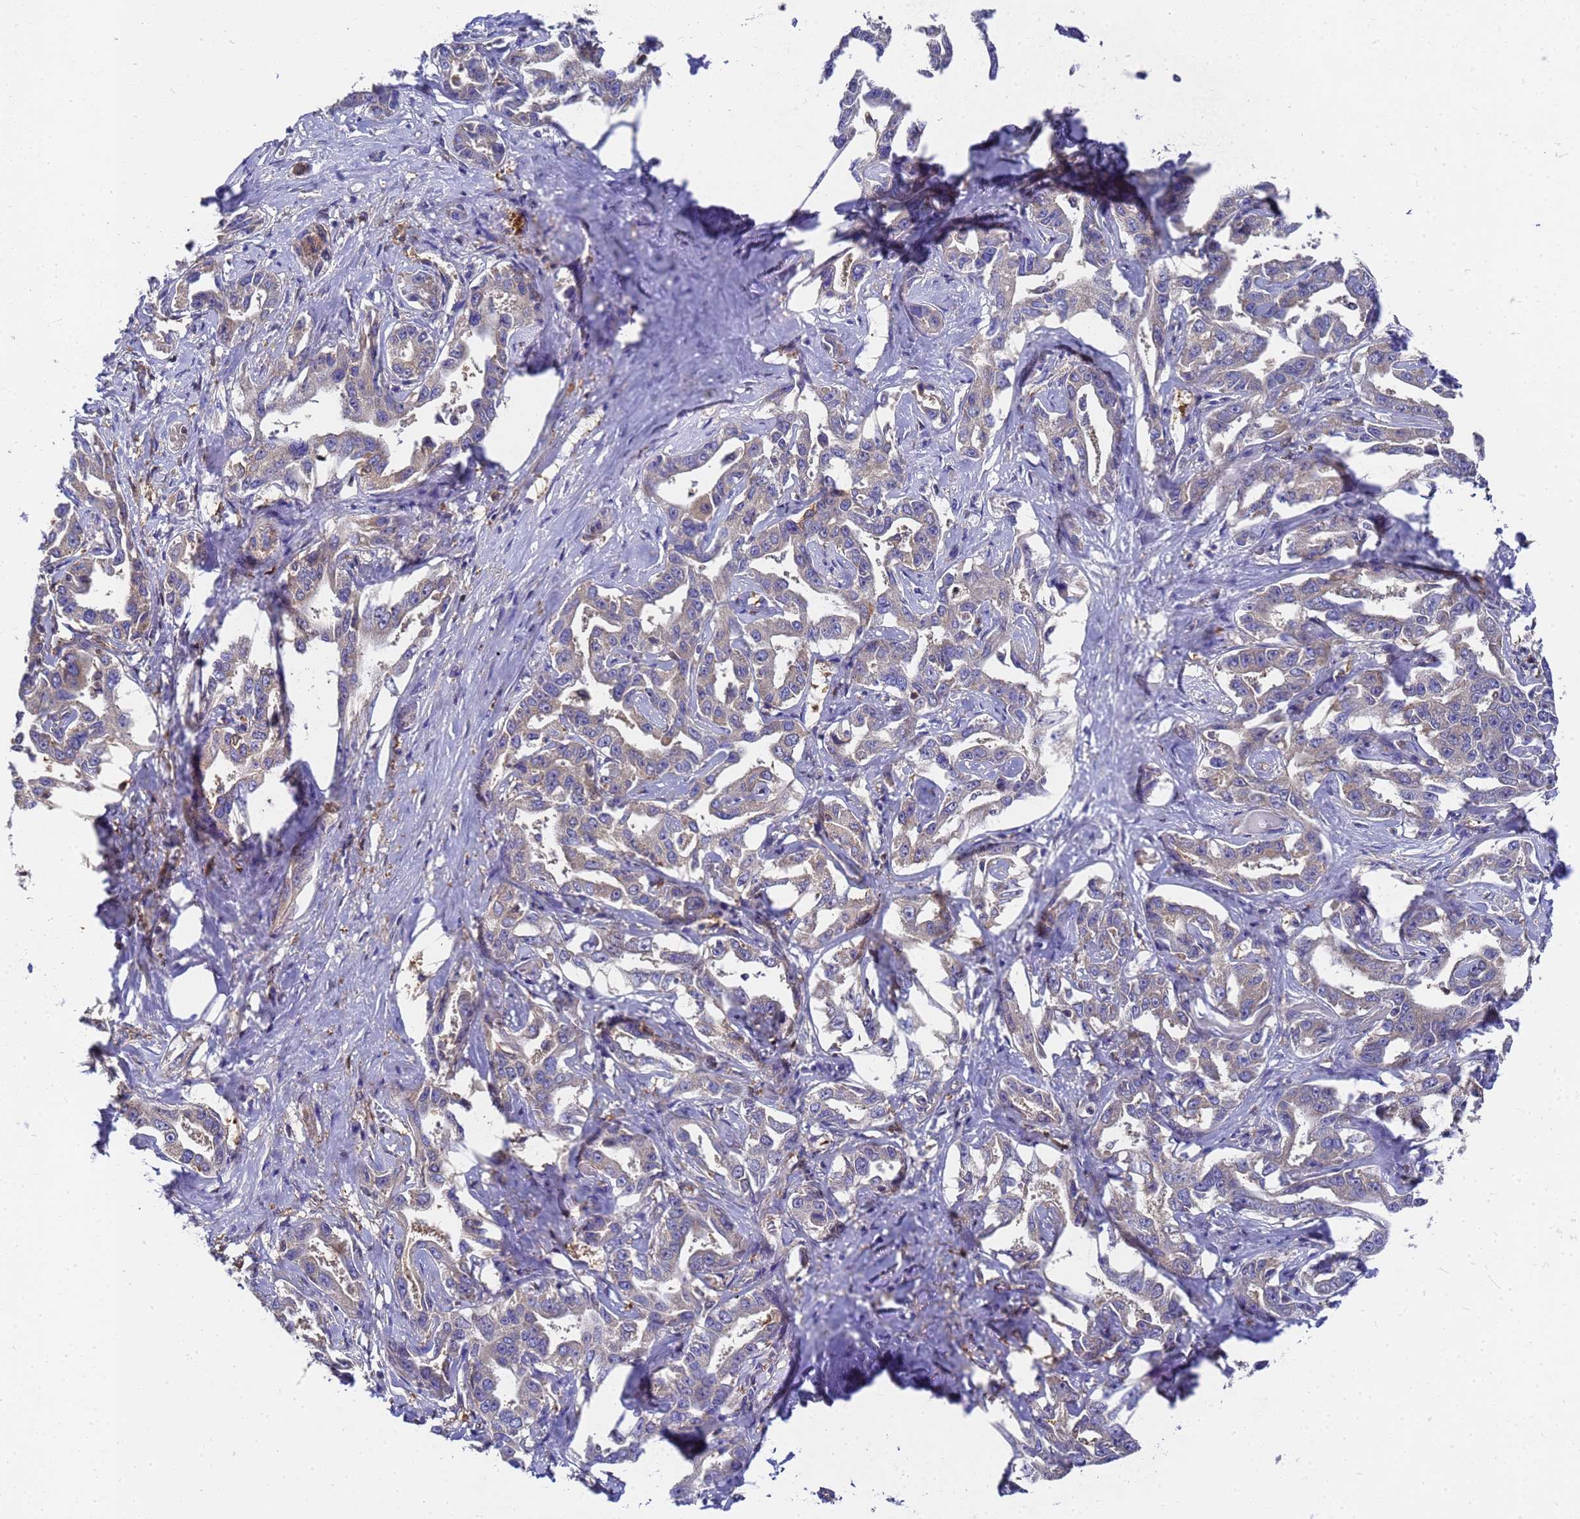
{"staining": {"intensity": "negative", "quantity": "none", "location": "none"}, "tissue": "liver cancer", "cell_type": "Tumor cells", "image_type": "cancer", "snomed": [{"axis": "morphology", "description": "Cholangiocarcinoma"}, {"axis": "topography", "description": "Liver"}], "caption": "Tumor cells show no significant protein positivity in liver cancer.", "gene": "SLC35E2B", "patient": {"sex": "male", "age": 59}}